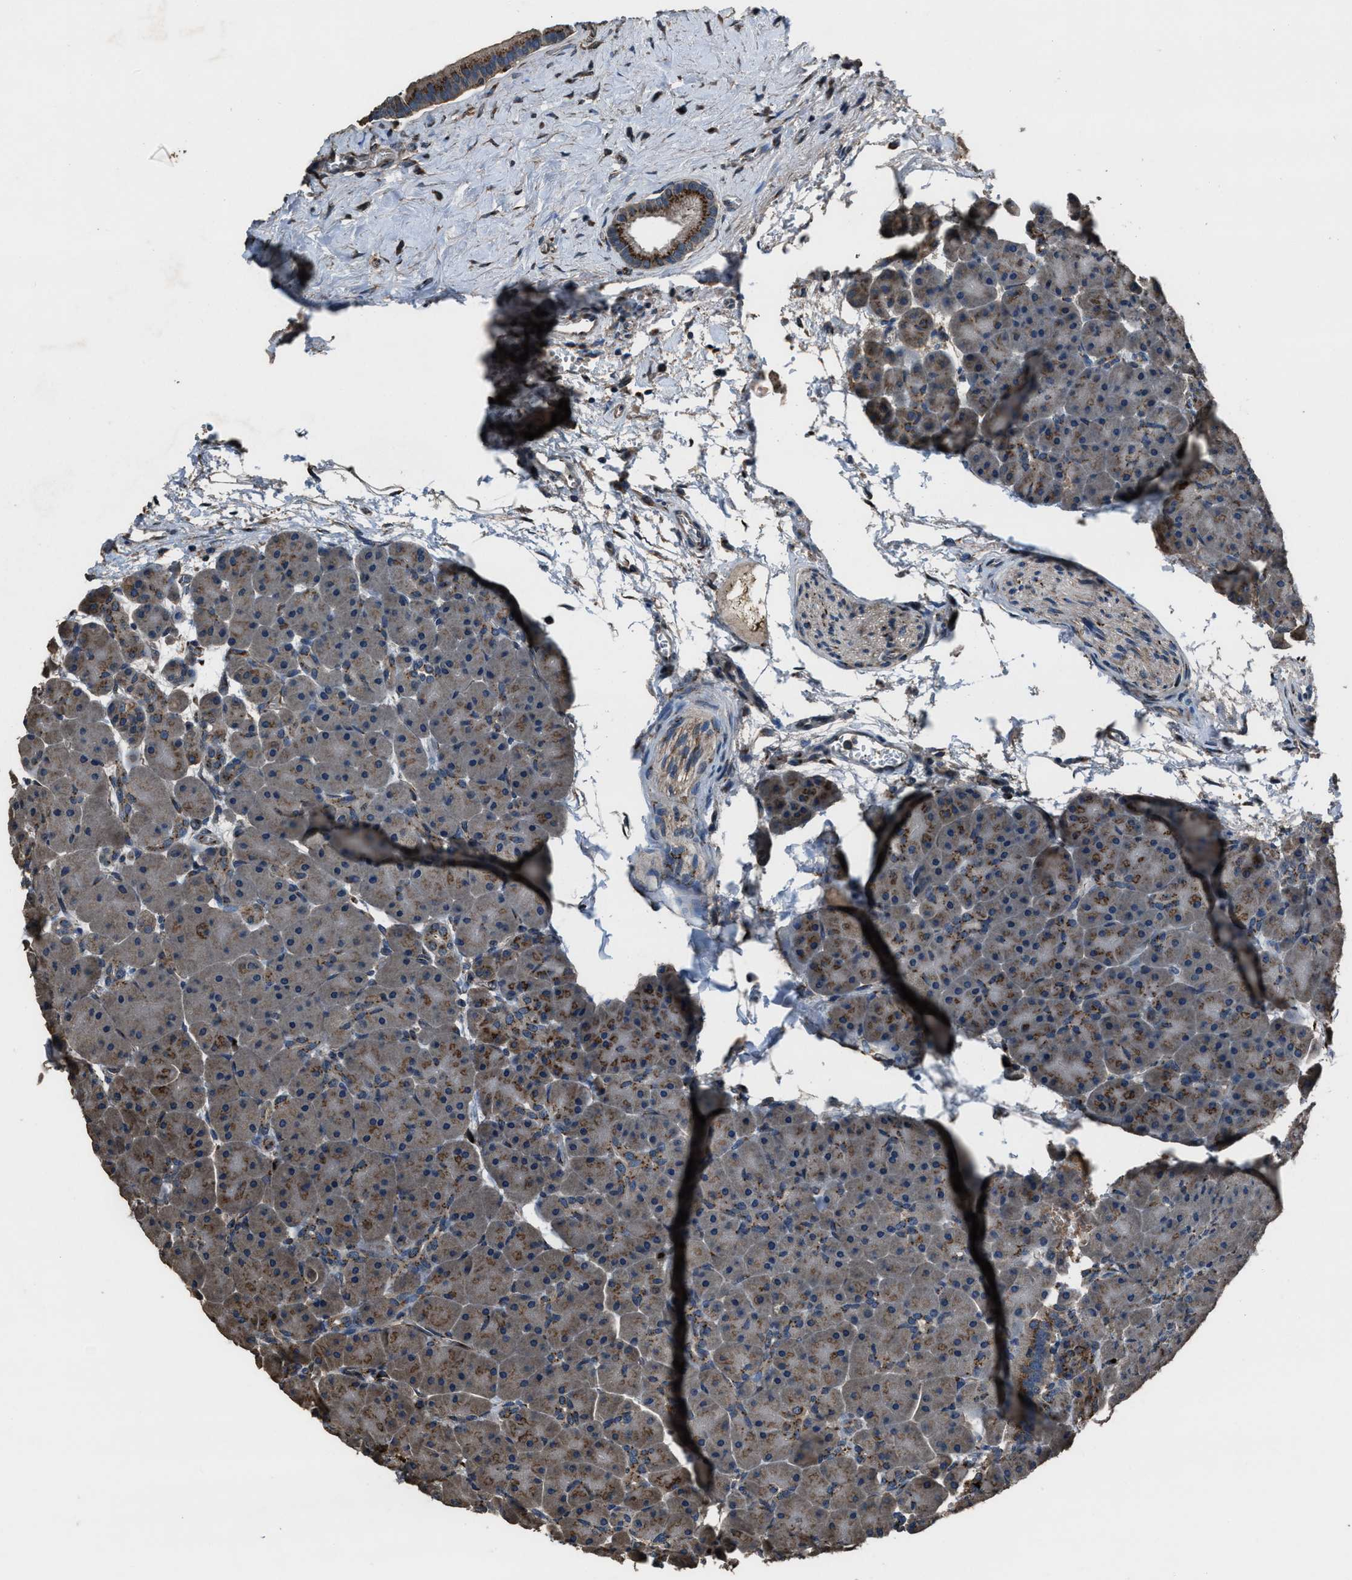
{"staining": {"intensity": "moderate", "quantity": "25%-75%", "location": "cytoplasmic/membranous"}, "tissue": "pancreas", "cell_type": "Exocrine glandular cells", "image_type": "normal", "snomed": [{"axis": "morphology", "description": "Normal tissue, NOS"}, {"axis": "topography", "description": "Pancreas"}], "caption": "A micrograph of human pancreas stained for a protein shows moderate cytoplasmic/membranous brown staining in exocrine glandular cells.", "gene": "SLC38A10", "patient": {"sex": "male", "age": 66}}